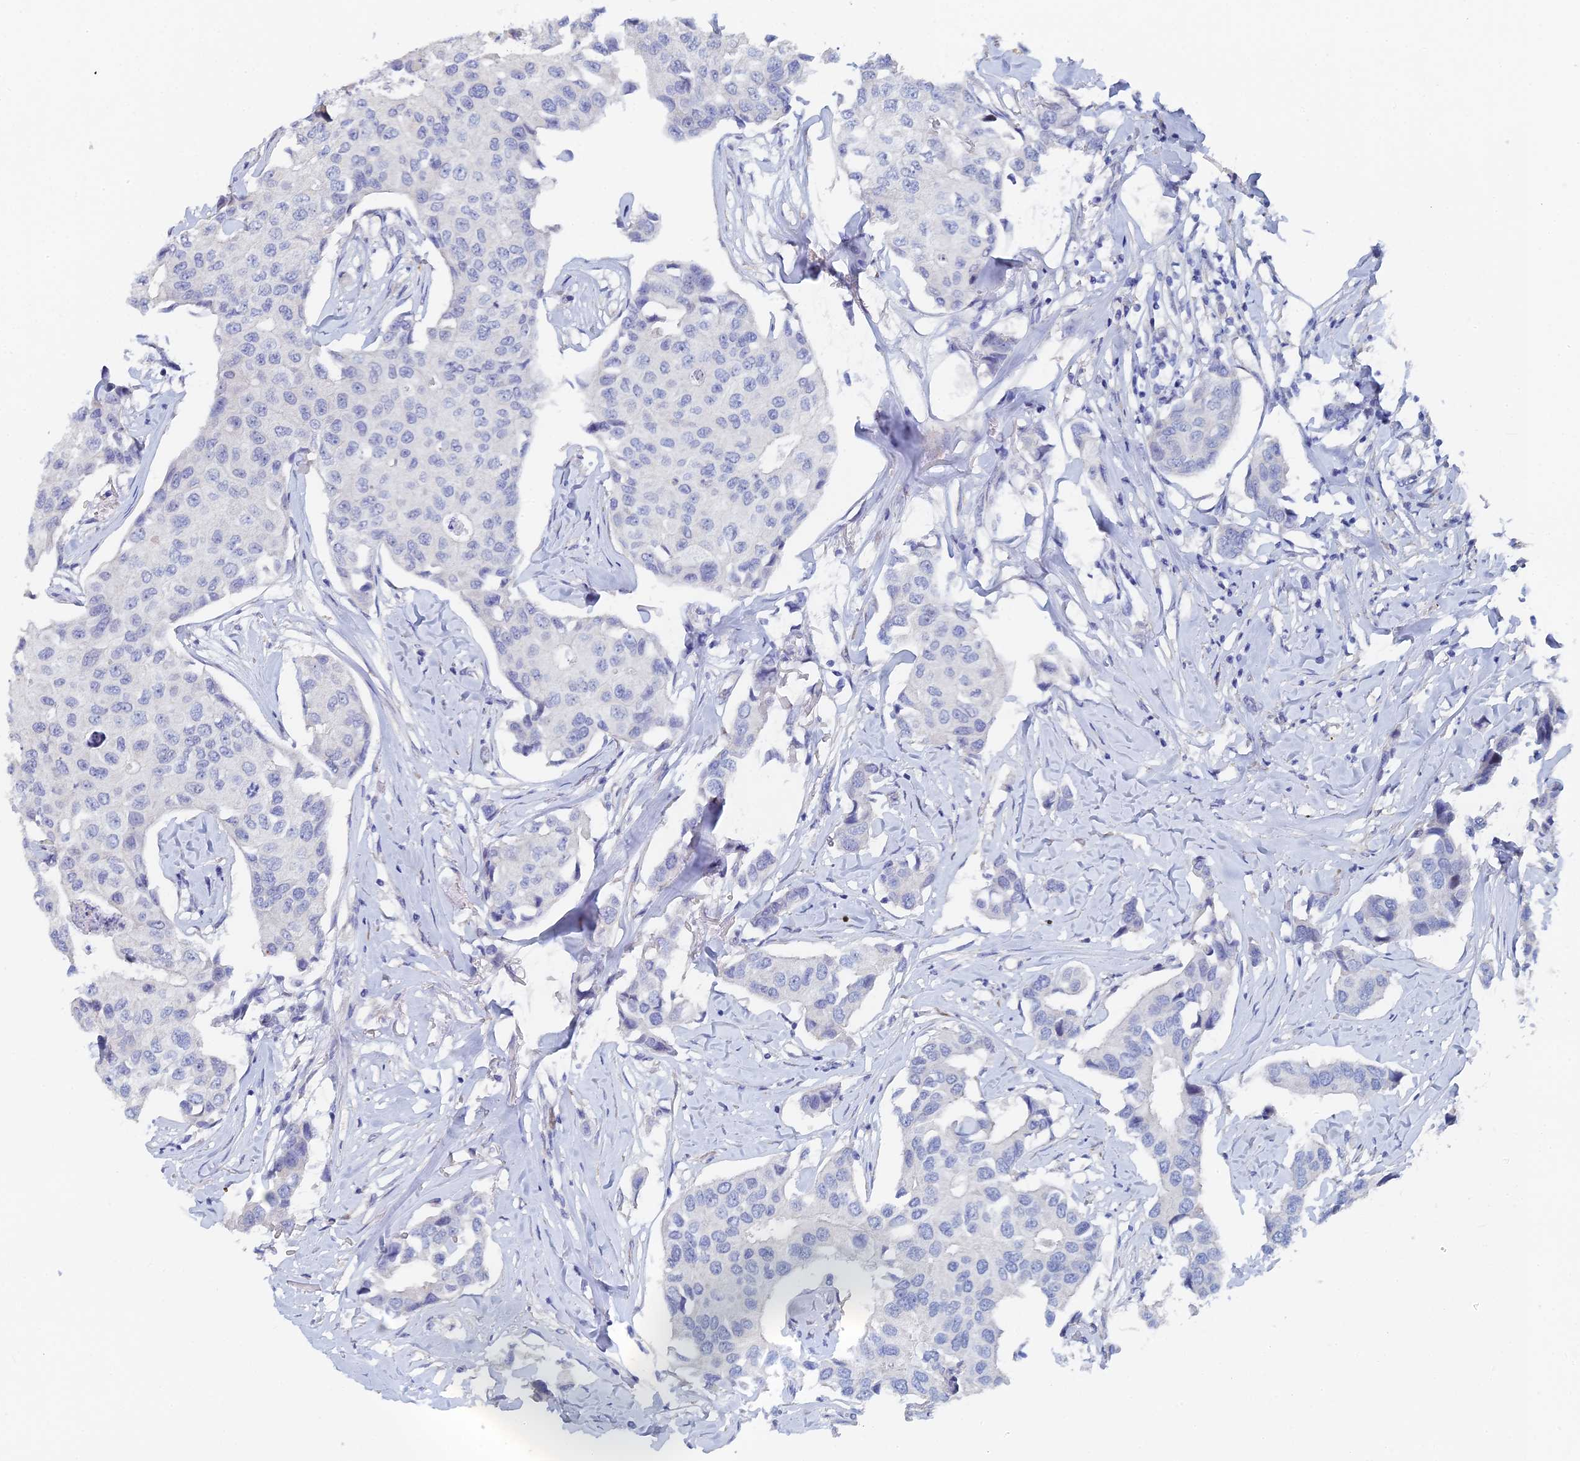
{"staining": {"intensity": "negative", "quantity": "none", "location": "none"}, "tissue": "breast cancer", "cell_type": "Tumor cells", "image_type": "cancer", "snomed": [{"axis": "morphology", "description": "Duct carcinoma"}, {"axis": "topography", "description": "Breast"}], "caption": "Invasive ductal carcinoma (breast) stained for a protein using IHC demonstrates no staining tumor cells.", "gene": "DRGX", "patient": {"sex": "female", "age": 80}}